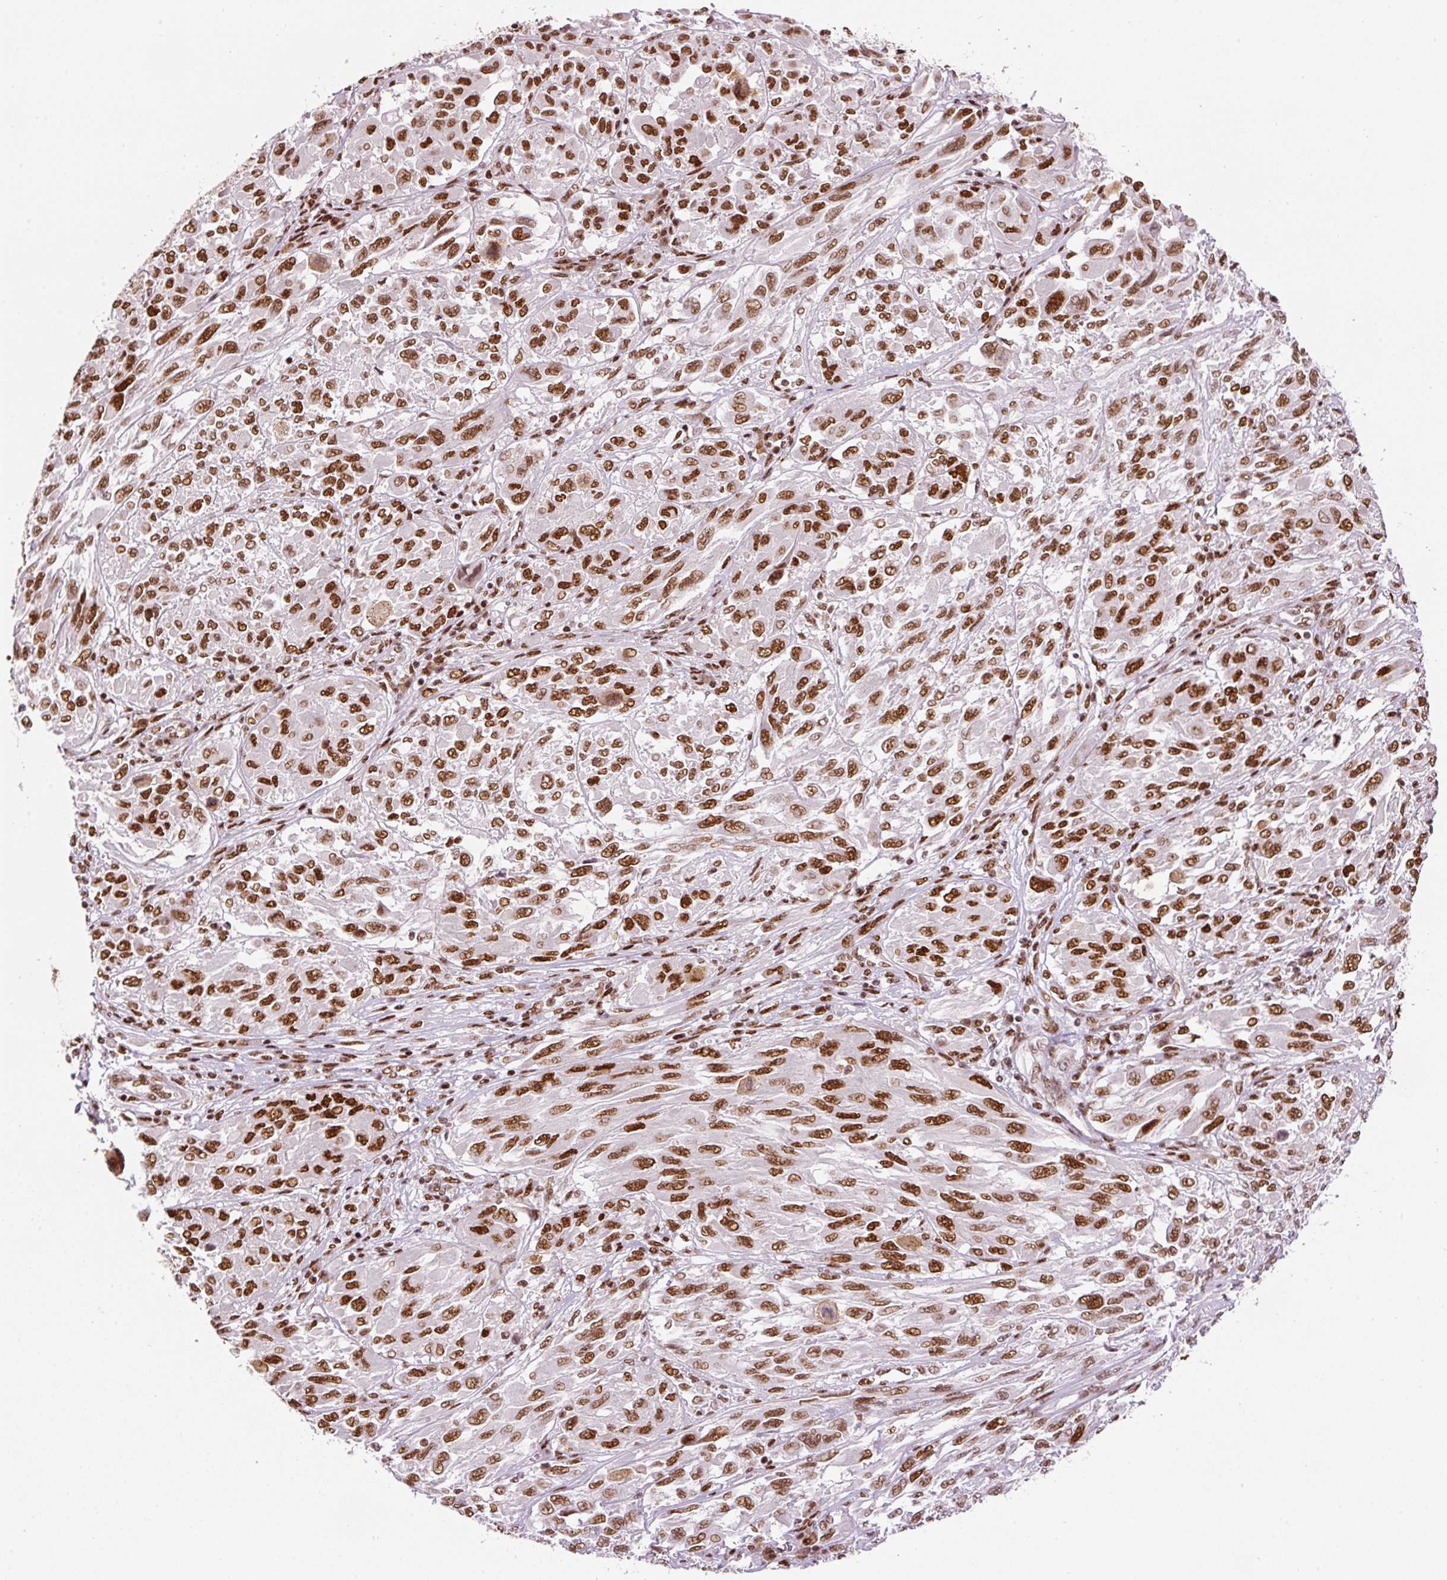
{"staining": {"intensity": "strong", "quantity": ">75%", "location": "nuclear"}, "tissue": "melanoma", "cell_type": "Tumor cells", "image_type": "cancer", "snomed": [{"axis": "morphology", "description": "Malignant melanoma, NOS"}, {"axis": "topography", "description": "Skin"}], "caption": "Malignant melanoma tissue demonstrates strong nuclear positivity in about >75% of tumor cells, visualized by immunohistochemistry.", "gene": "HNRNPC", "patient": {"sex": "female", "age": 91}}